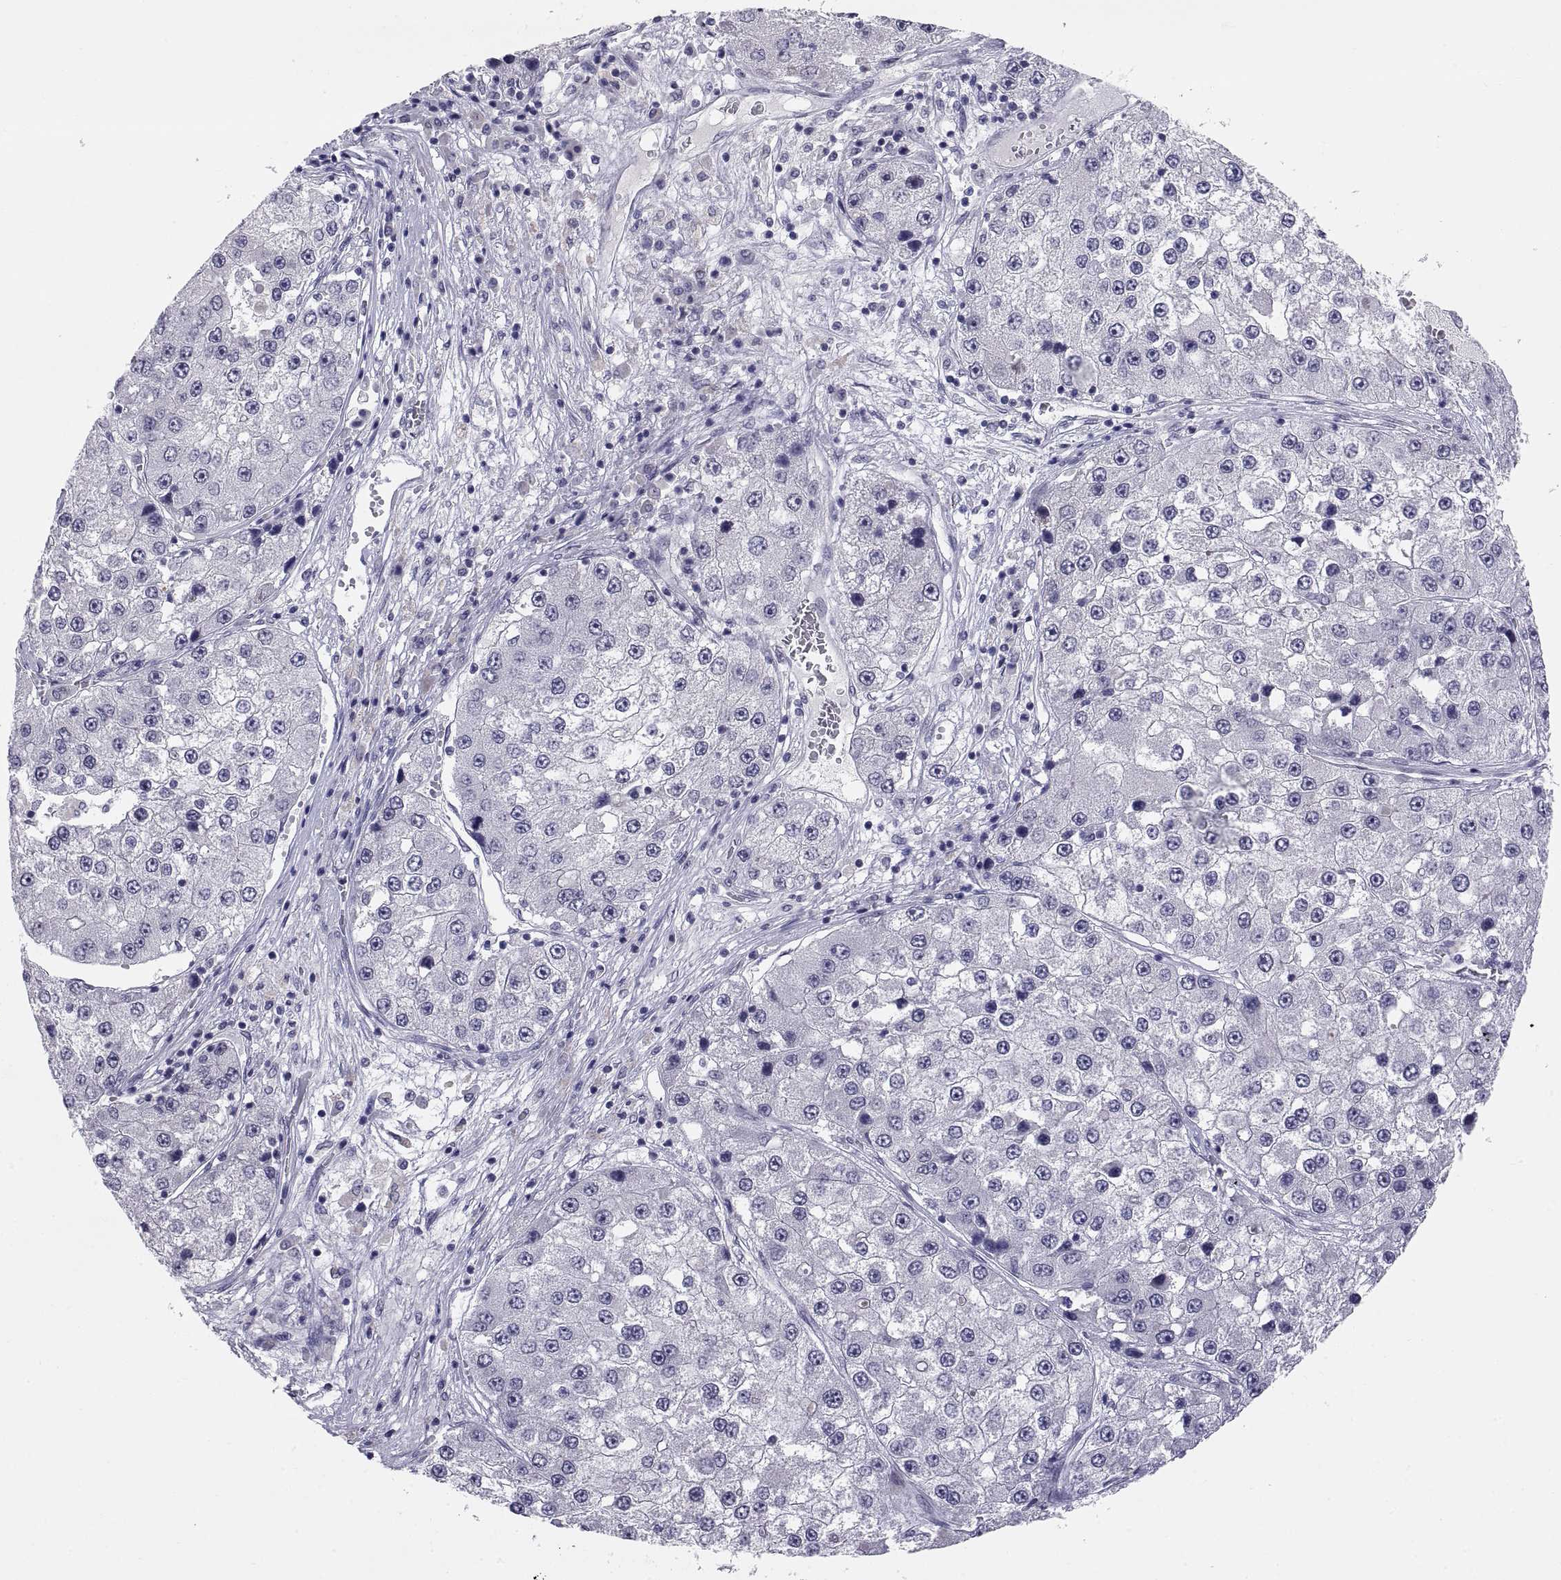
{"staining": {"intensity": "negative", "quantity": "none", "location": "none"}, "tissue": "liver cancer", "cell_type": "Tumor cells", "image_type": "cancer", "snomed": [{"axis": "morphology", "description": "Carcinoma, Hepatocellular, NOS"}, {"axis": "topography", "description": "Liver"}], "caption": "Immunohistochemistry of liver cancer demonstrates no staining in tumor cells. Brightfield microscopy of immunohistochemistry (IHC) stained with DAB (brown) and hematoxylin (blue), captured at high magnification.", "gene": "TEX13A", "patient": {"sex": "female", "age": 73}}